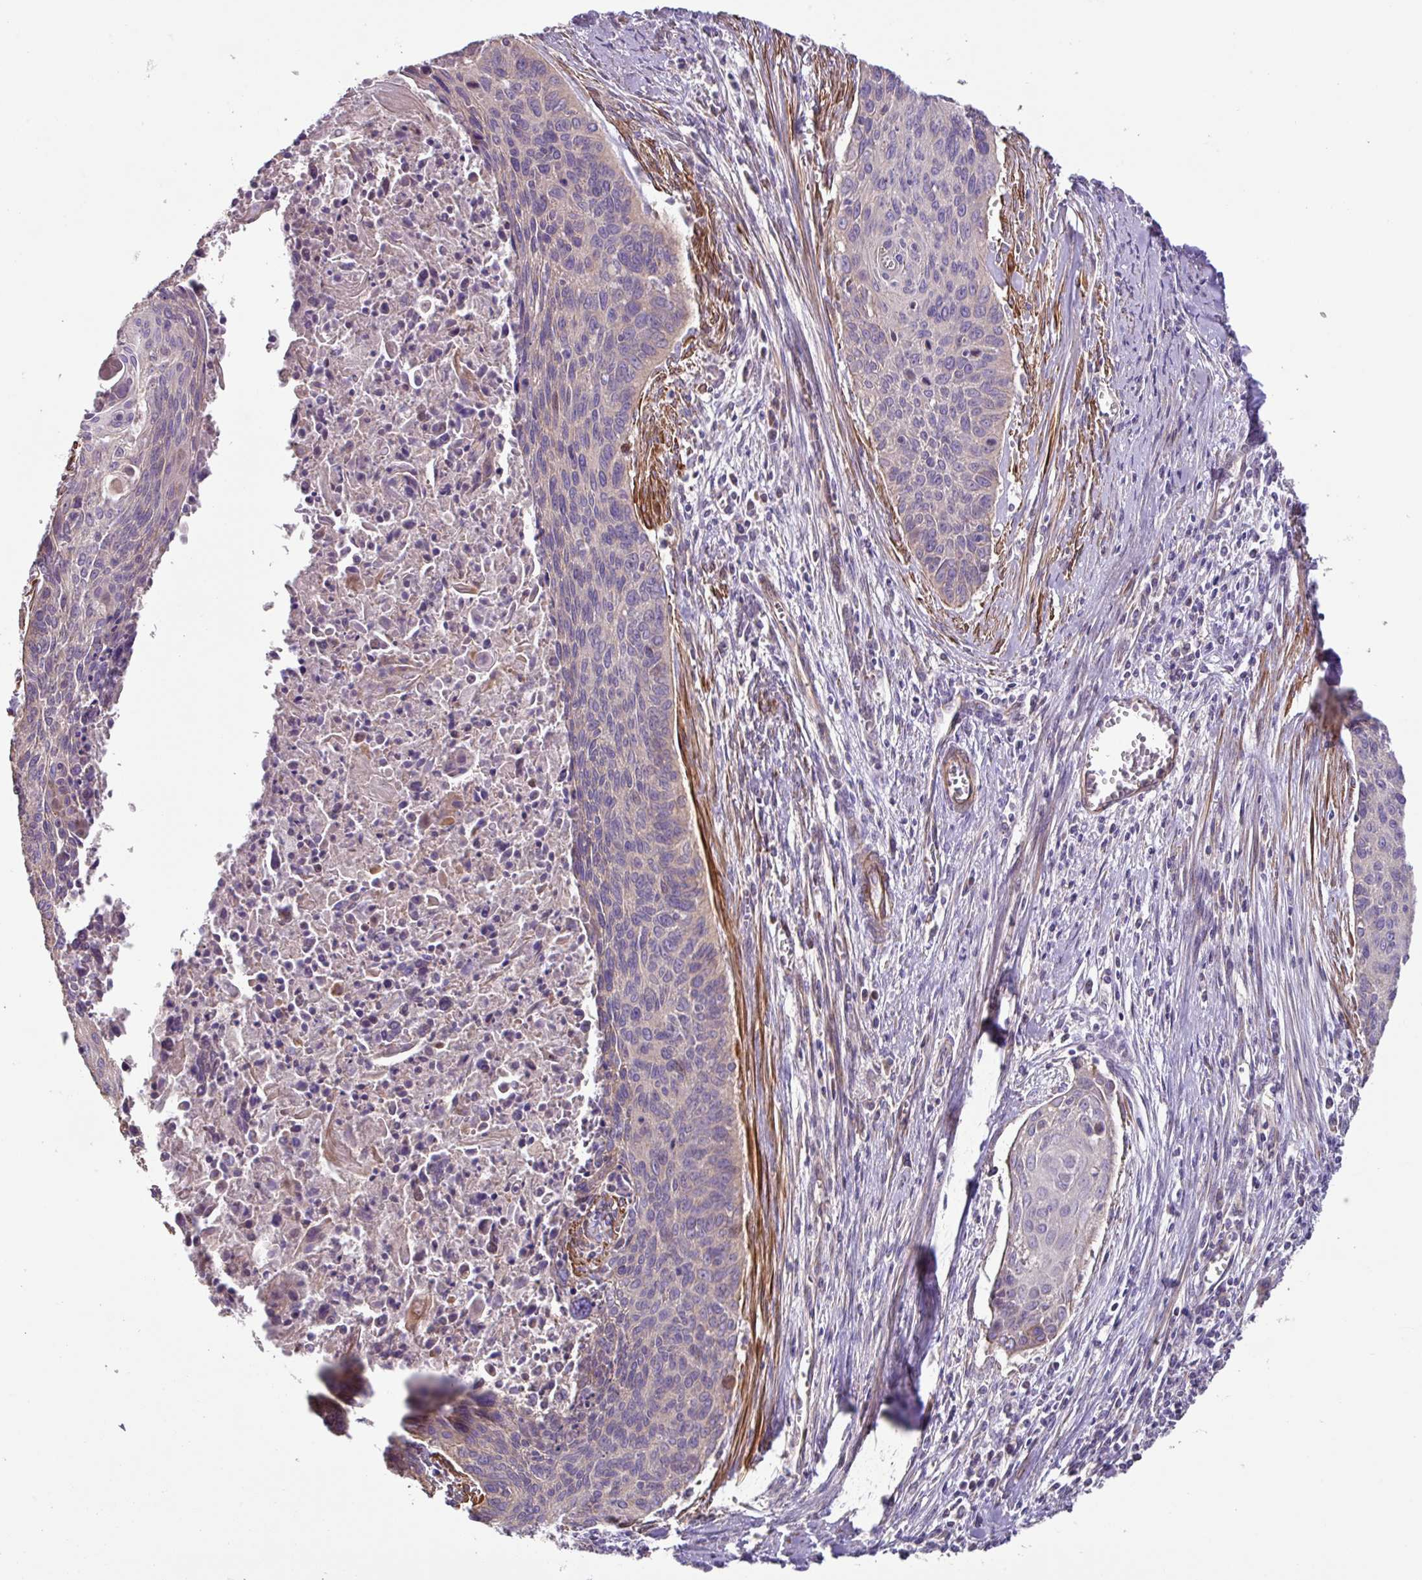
{"staining": {"intensity": "negative", "quantity": "none", "location": "none"}, "tissue": "cervical cancer", "cell_type": "Tumor cells", "image_type": "cancer", "snomed": [{"axis": "morphology", "description": "Squamous cell carcinoma, NOS"}, {"axis": "topography", "description": "Cervix"}], "caption": "A histopathology image of cervical squamous cell carcinoma stained for a protein reveals no brown staining in tumor cells.", "gene": "MRRF", "patient": {"sex": "female", "age": 55}}